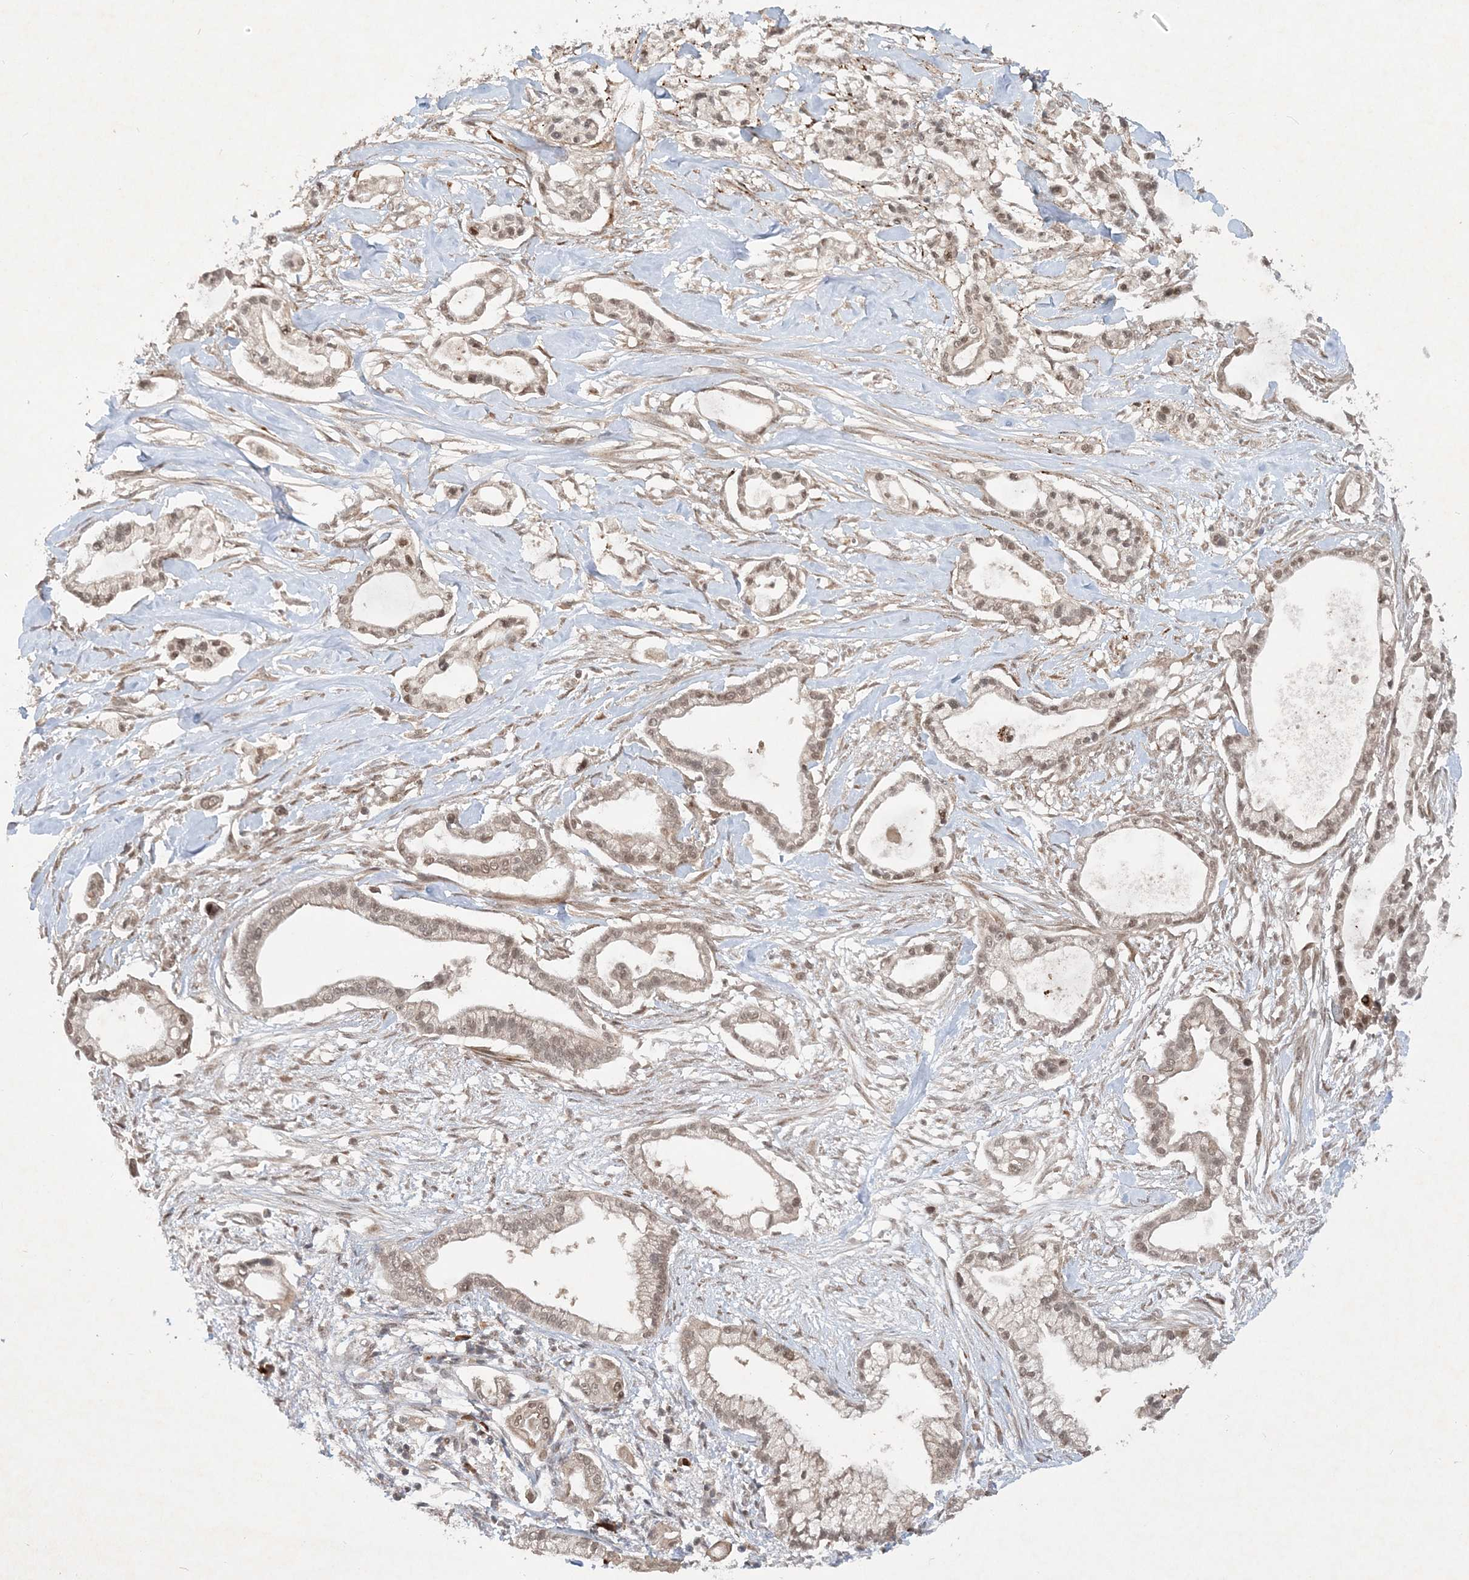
{"staining": {"intensity": "weak", "quantity": ">75%", "location": "nuclear"}, "tissue": "pancreatic cancer", "cell_type": "Tumor cells", "image_type": "cancer", "snomed": [{"axis": "morphology", "description": "Adenocarcinoma, NOS"}, {"axis": "topography", "description": "Pancreas"}], "caption": "A micrograph of adenocarcinoma (pancreatic) stained for a protein displays weak nuclear brown staining in tumor cells.", "gene": "UBR3", "patient": {"sex": "male", "age": 68}}